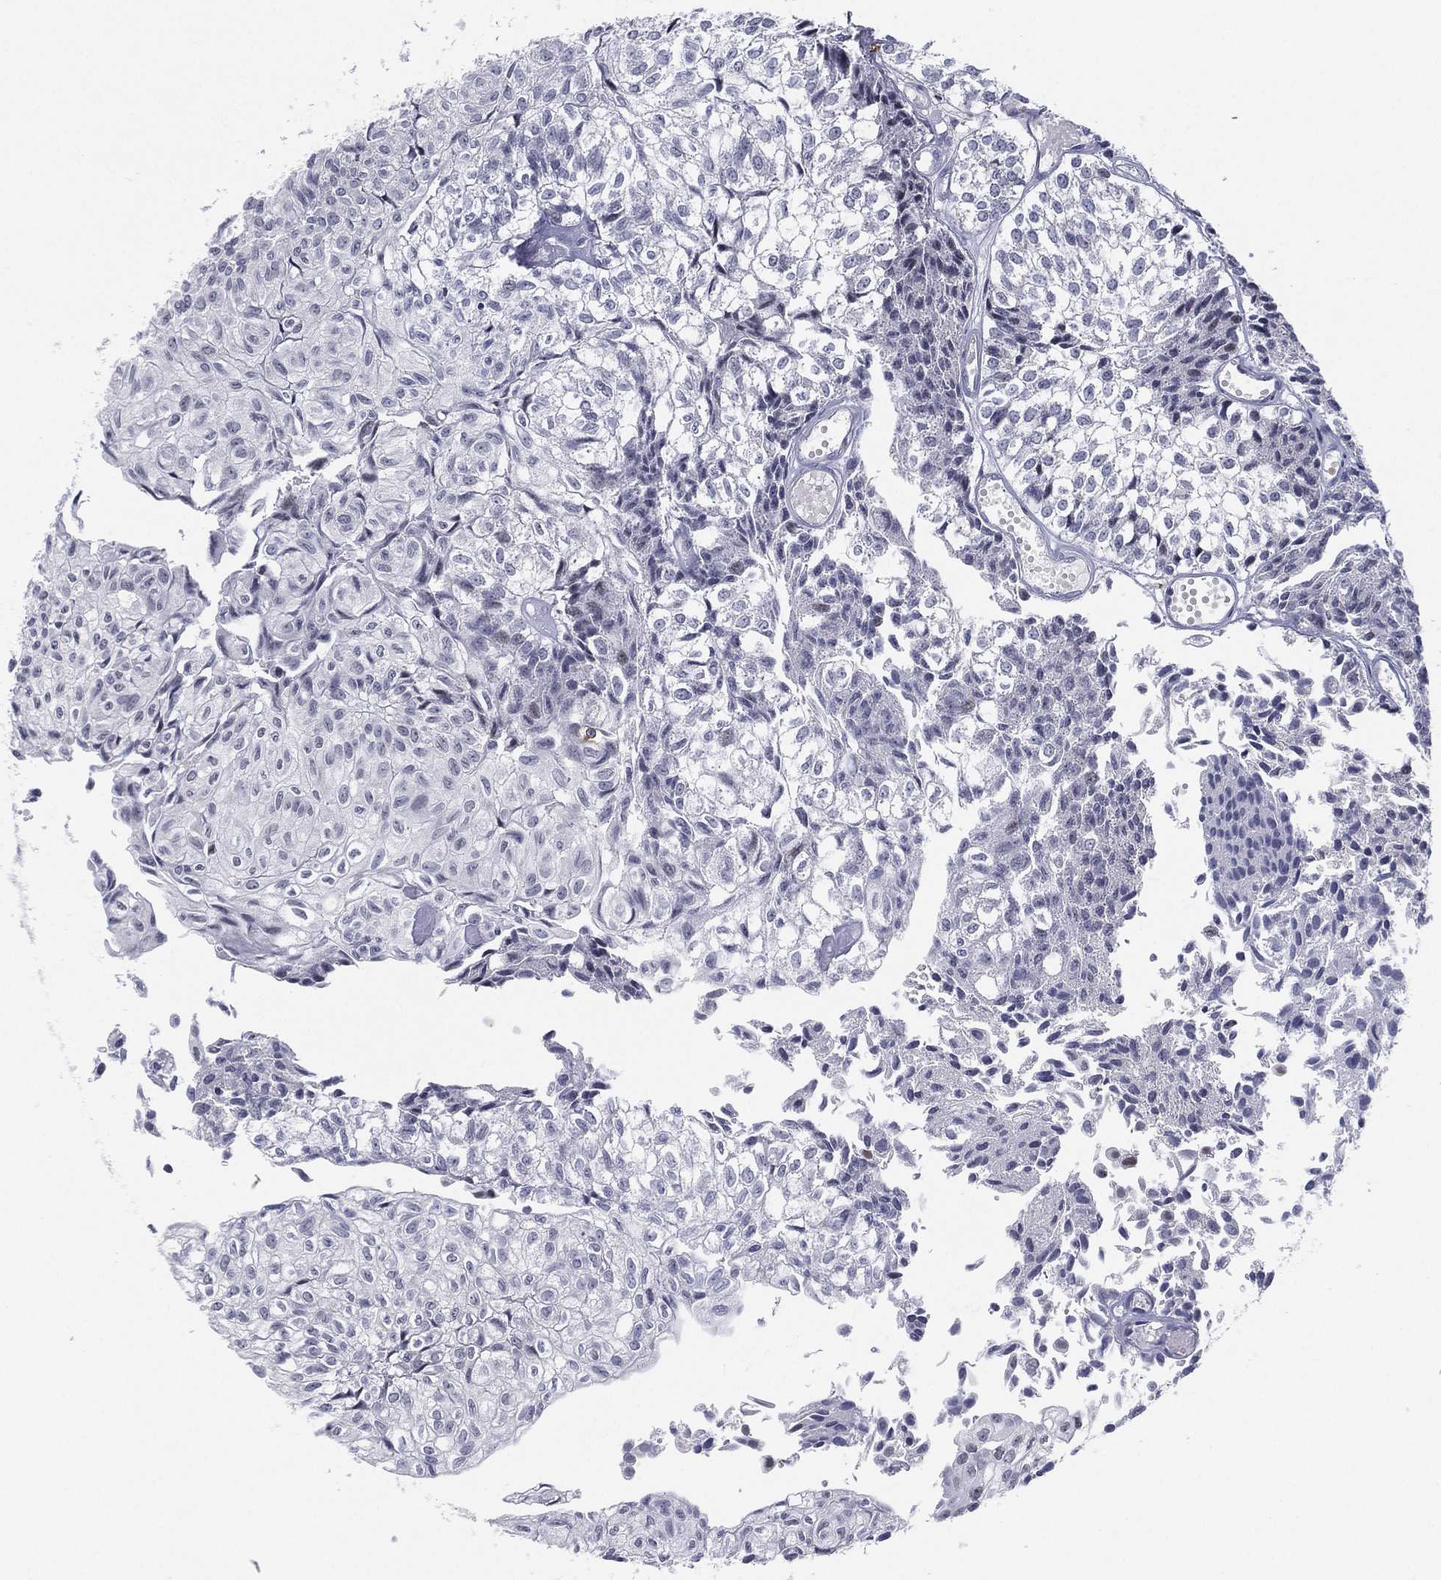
{"staining": {"intensity": "negative", "quantity": "none", "location": "none"}, "tissue": "urothelial cancer", "cell_type": "Tumor cells", "image_type": "cancer", "snomed": [{"axis": "morphology", "description": "Urothelial carcinoma, Low grade"}, {"axis": "topography", "description": "Urinary bladder"}], "caption": "IHC of urothelial cancer reveals no staining in tumor cells.", "gene": "CD177", "patient": {"sex": "male", "age": 89}}